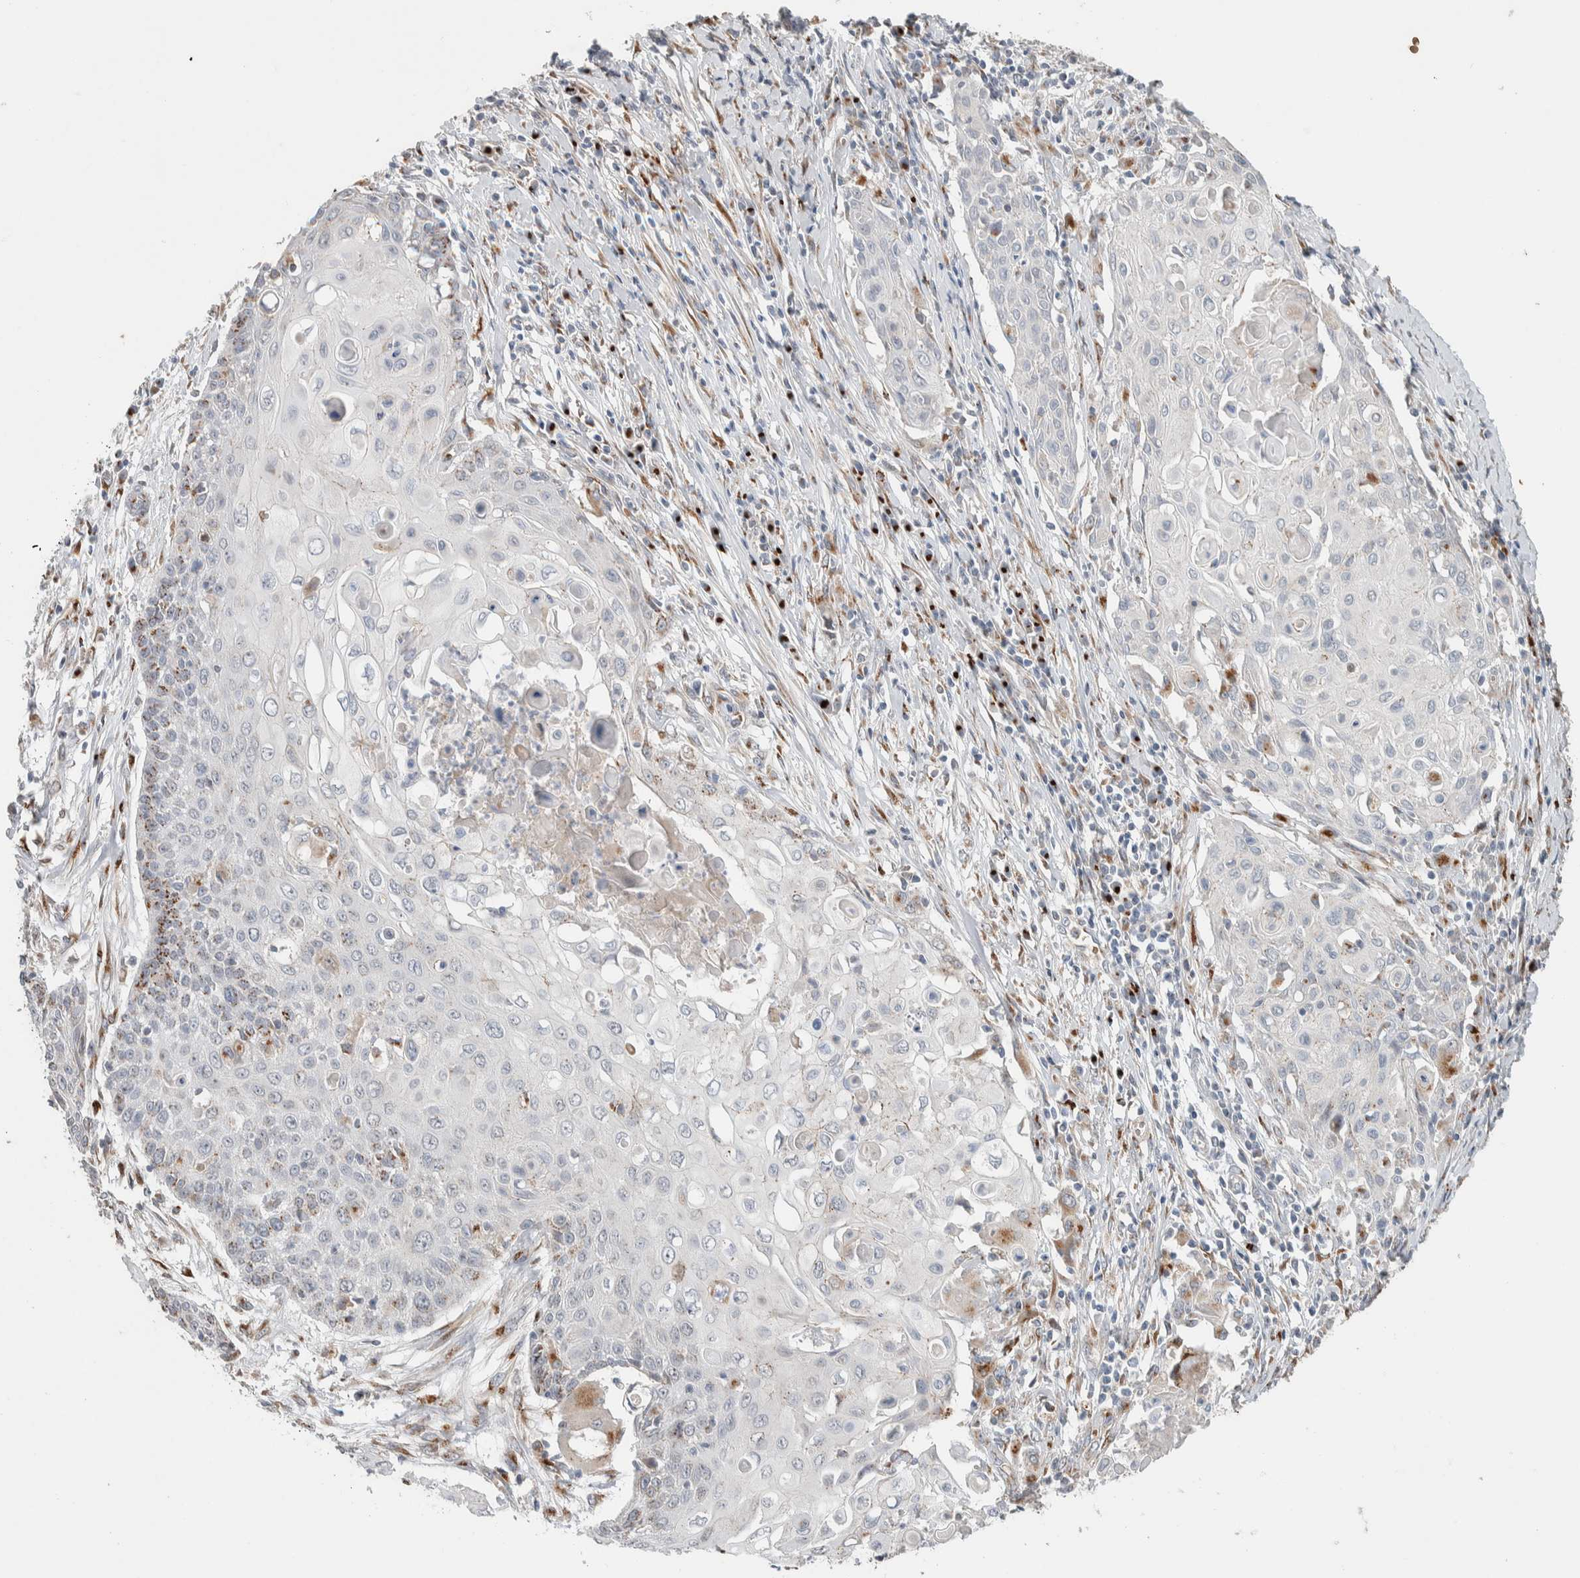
{"staining": {"intensity": "weak", "quantity": "<25%", "location": "cytoplasmic/membranous"}, "tissue": "cervical cancer", "cell_type": "Tumor cells", "image_type": "cancer", "snomed": [{"axis": "morphology", "description": "Squamous cell carcinoma, NOS"}, {"axis": "topography", "description": "Cervix"}], "caption": "This is an IHC photomicrograph of cervical cancer (squamous cell carcinoma). There is no expression in tumor cells.", "gene": "SLC38A10", "patient": {"sex": "female", "age": 39}}